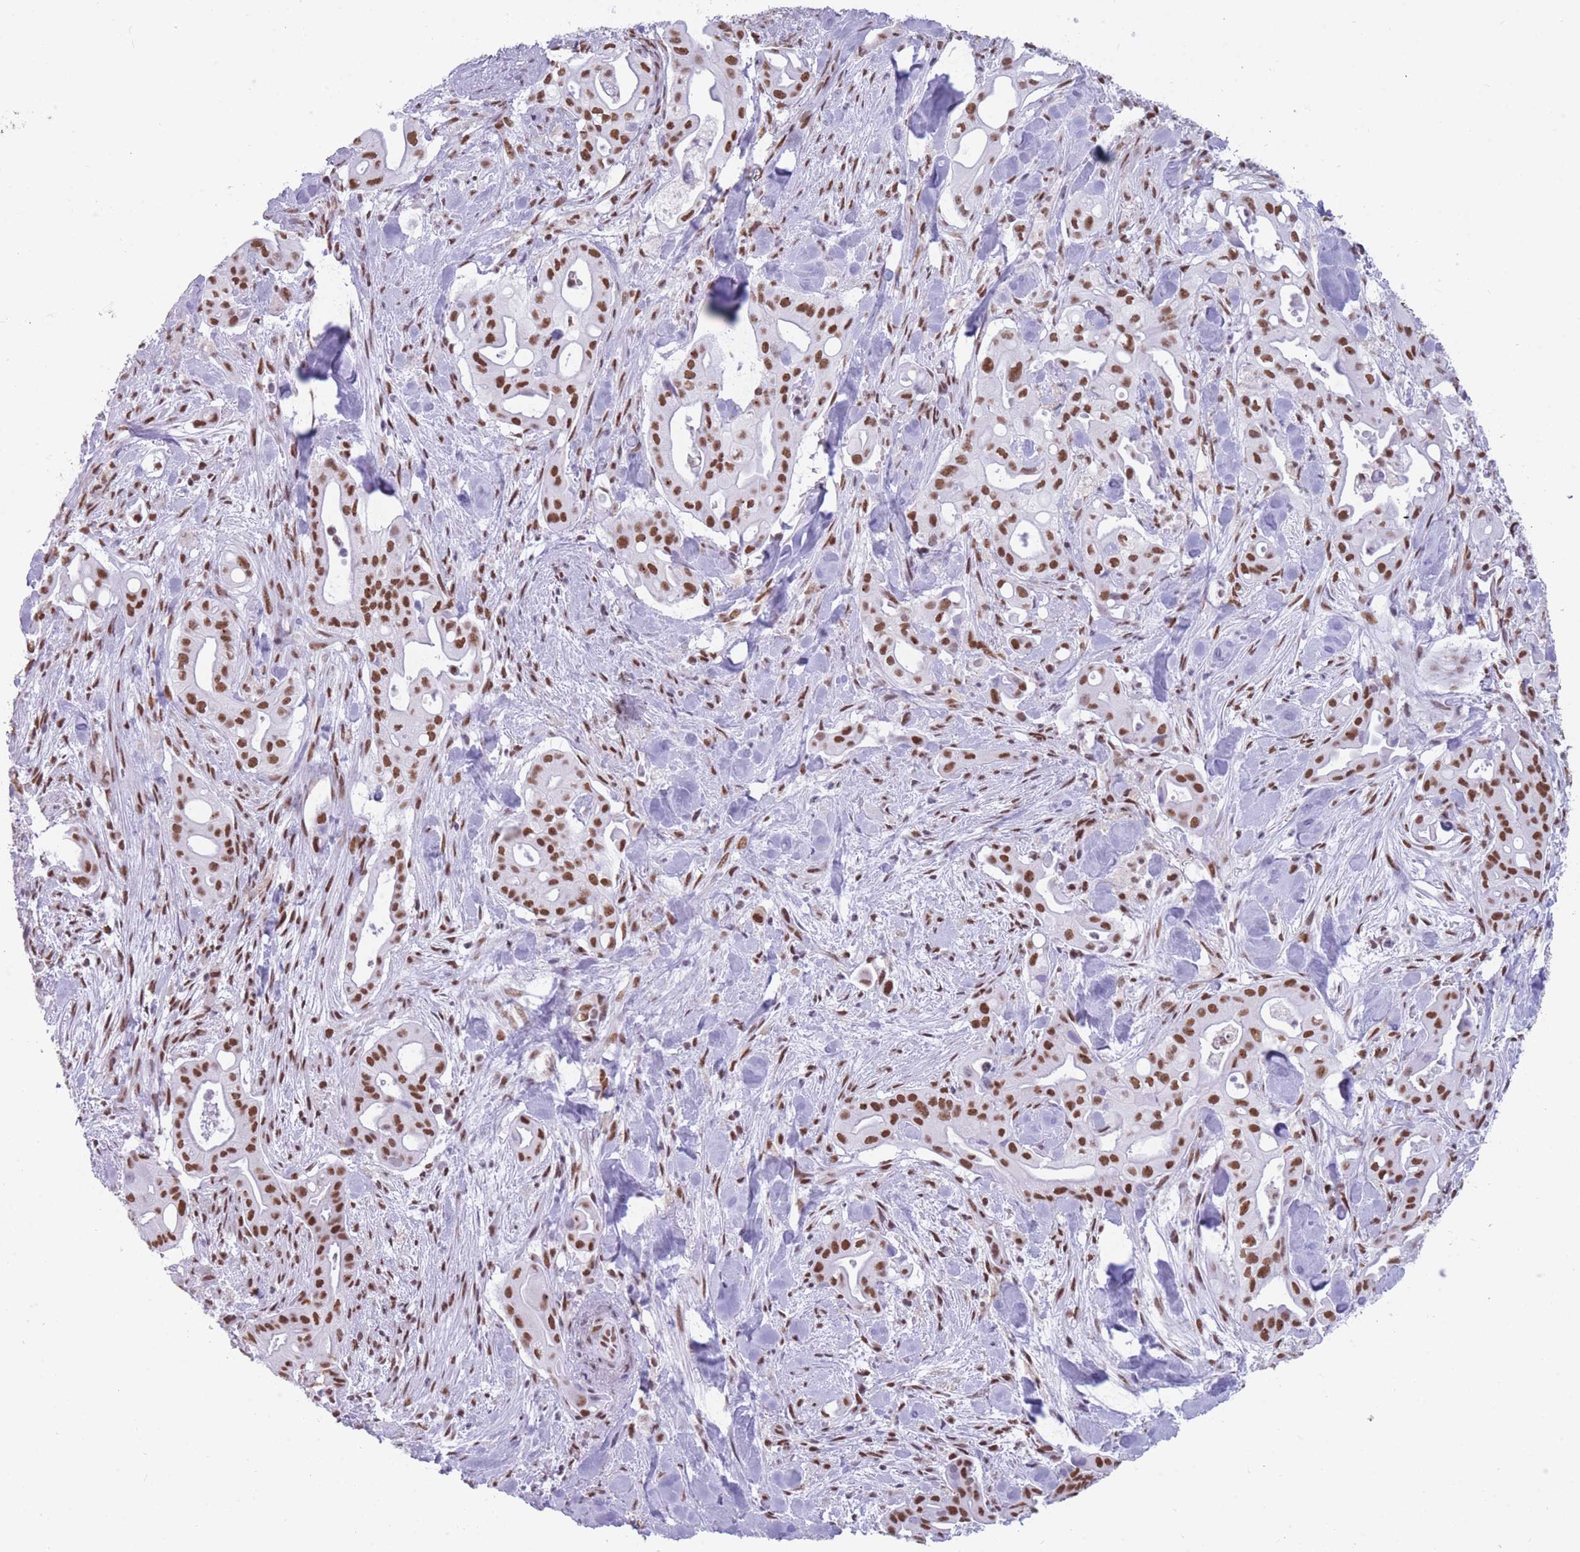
{"staining": {"intensity": "strong", "quantity": ">75%", "location": "nuclear"}, "tissue": "liver cancer", "cell_type": "Tumor cells", "image_type": "cancer", "snomed": [{"axis": "morphology", "description": "Cholangiocarcinoma"}, {"axis": "topography", "description": "Liver"}], "caption": "The histopathology image reveals a brown stain indicating the presence of a protein in the nuclear of tumor cells in cholangiocarcinoma (liver).", "gene": "HNRNPUL1", "patient": {"sex": "female", "age": 68}}